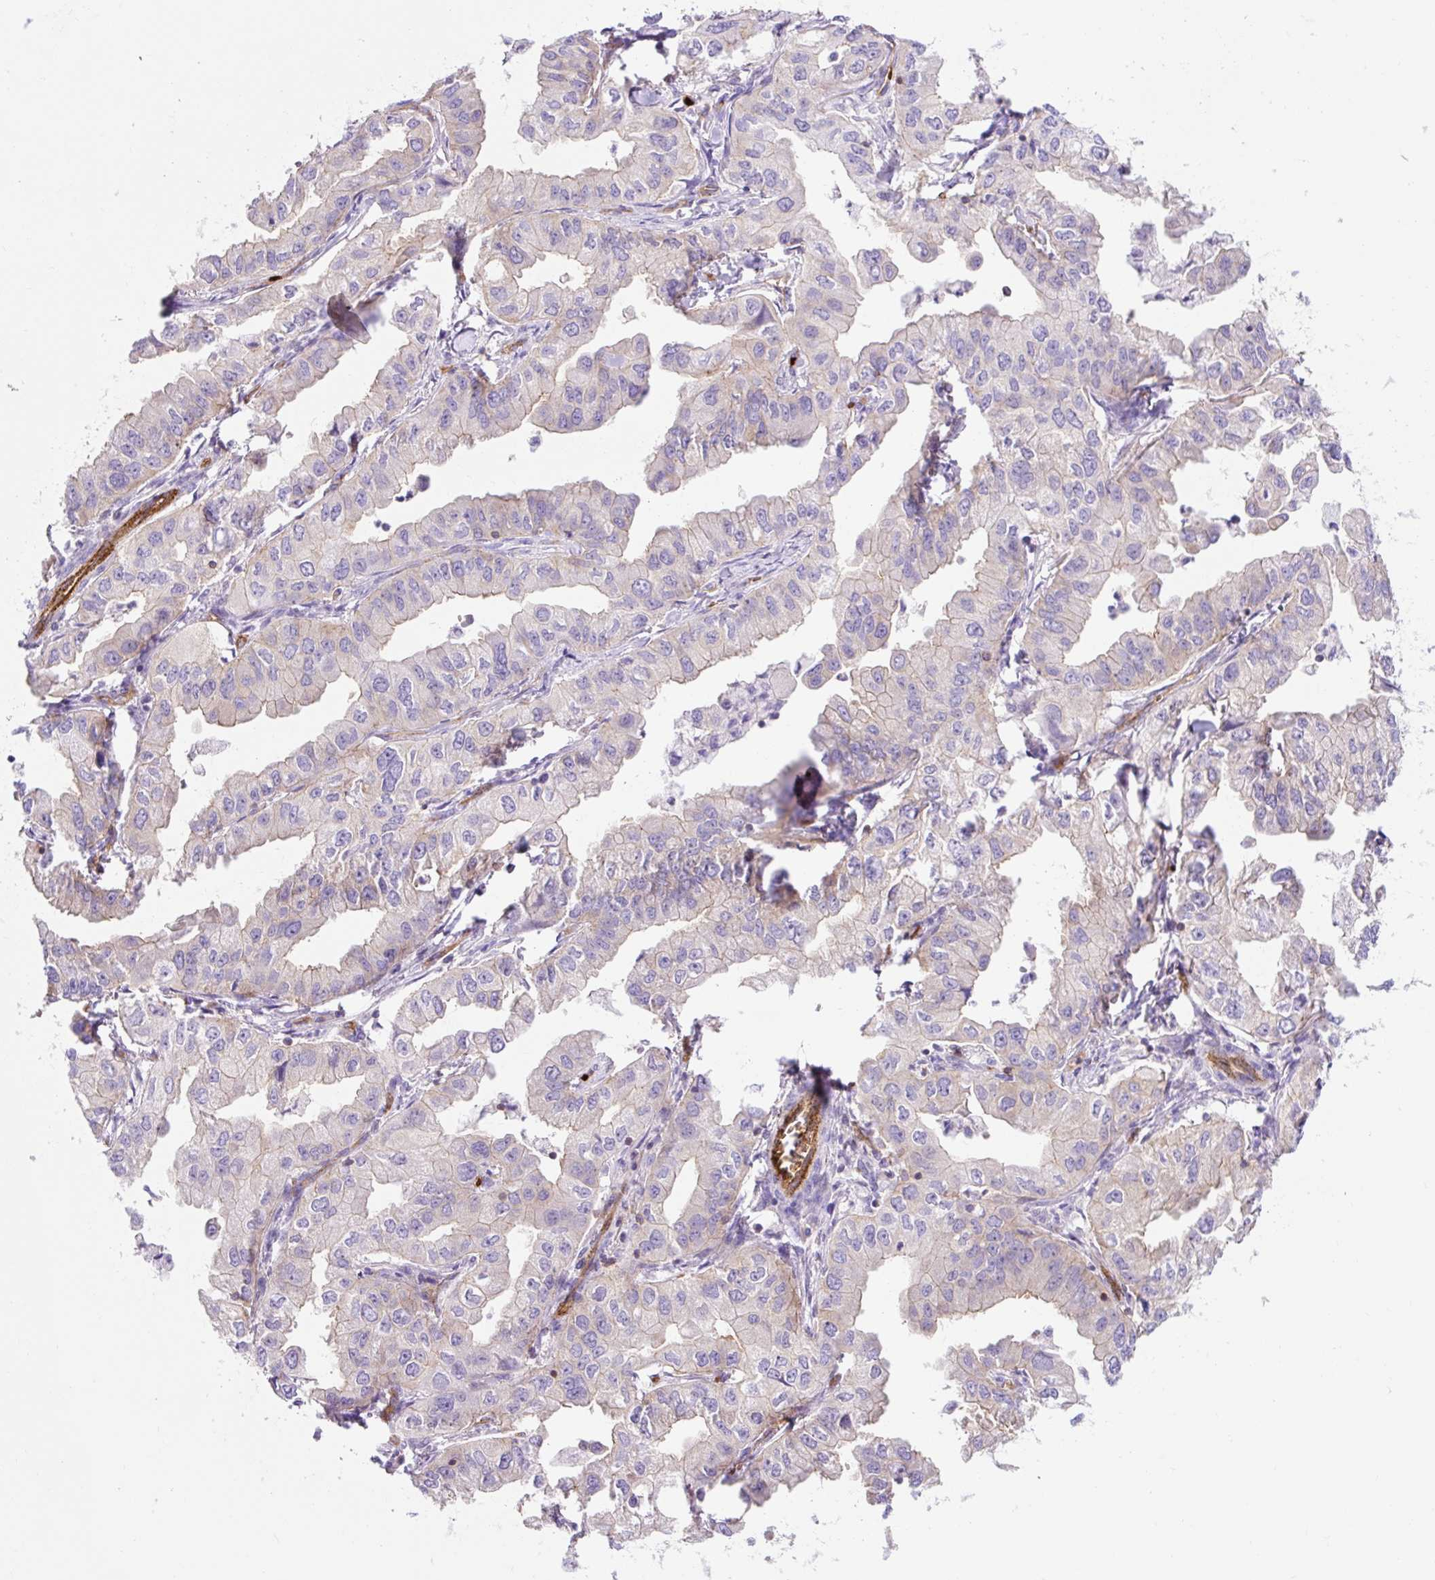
{"staining": {"intensity": "negative", "quantity": "none", "location": "none"}, "tissue": "lung cancer", "cell_type": "Tumor cells", "image_type": "cancer", "snomed": [{"axis": "morphology", "description": "Adenocarcinoma, NOS"}, {"axis": "topography", "description": "Lung"}], "caption": "DAB (3,3'-diaminobenzidine) immunohistochemical staining of adenocarcinoma (lung) shows no significant staining in tumor cells.", "gene": "HIP1R", "patient": {"sex": "male", "age": 48}}